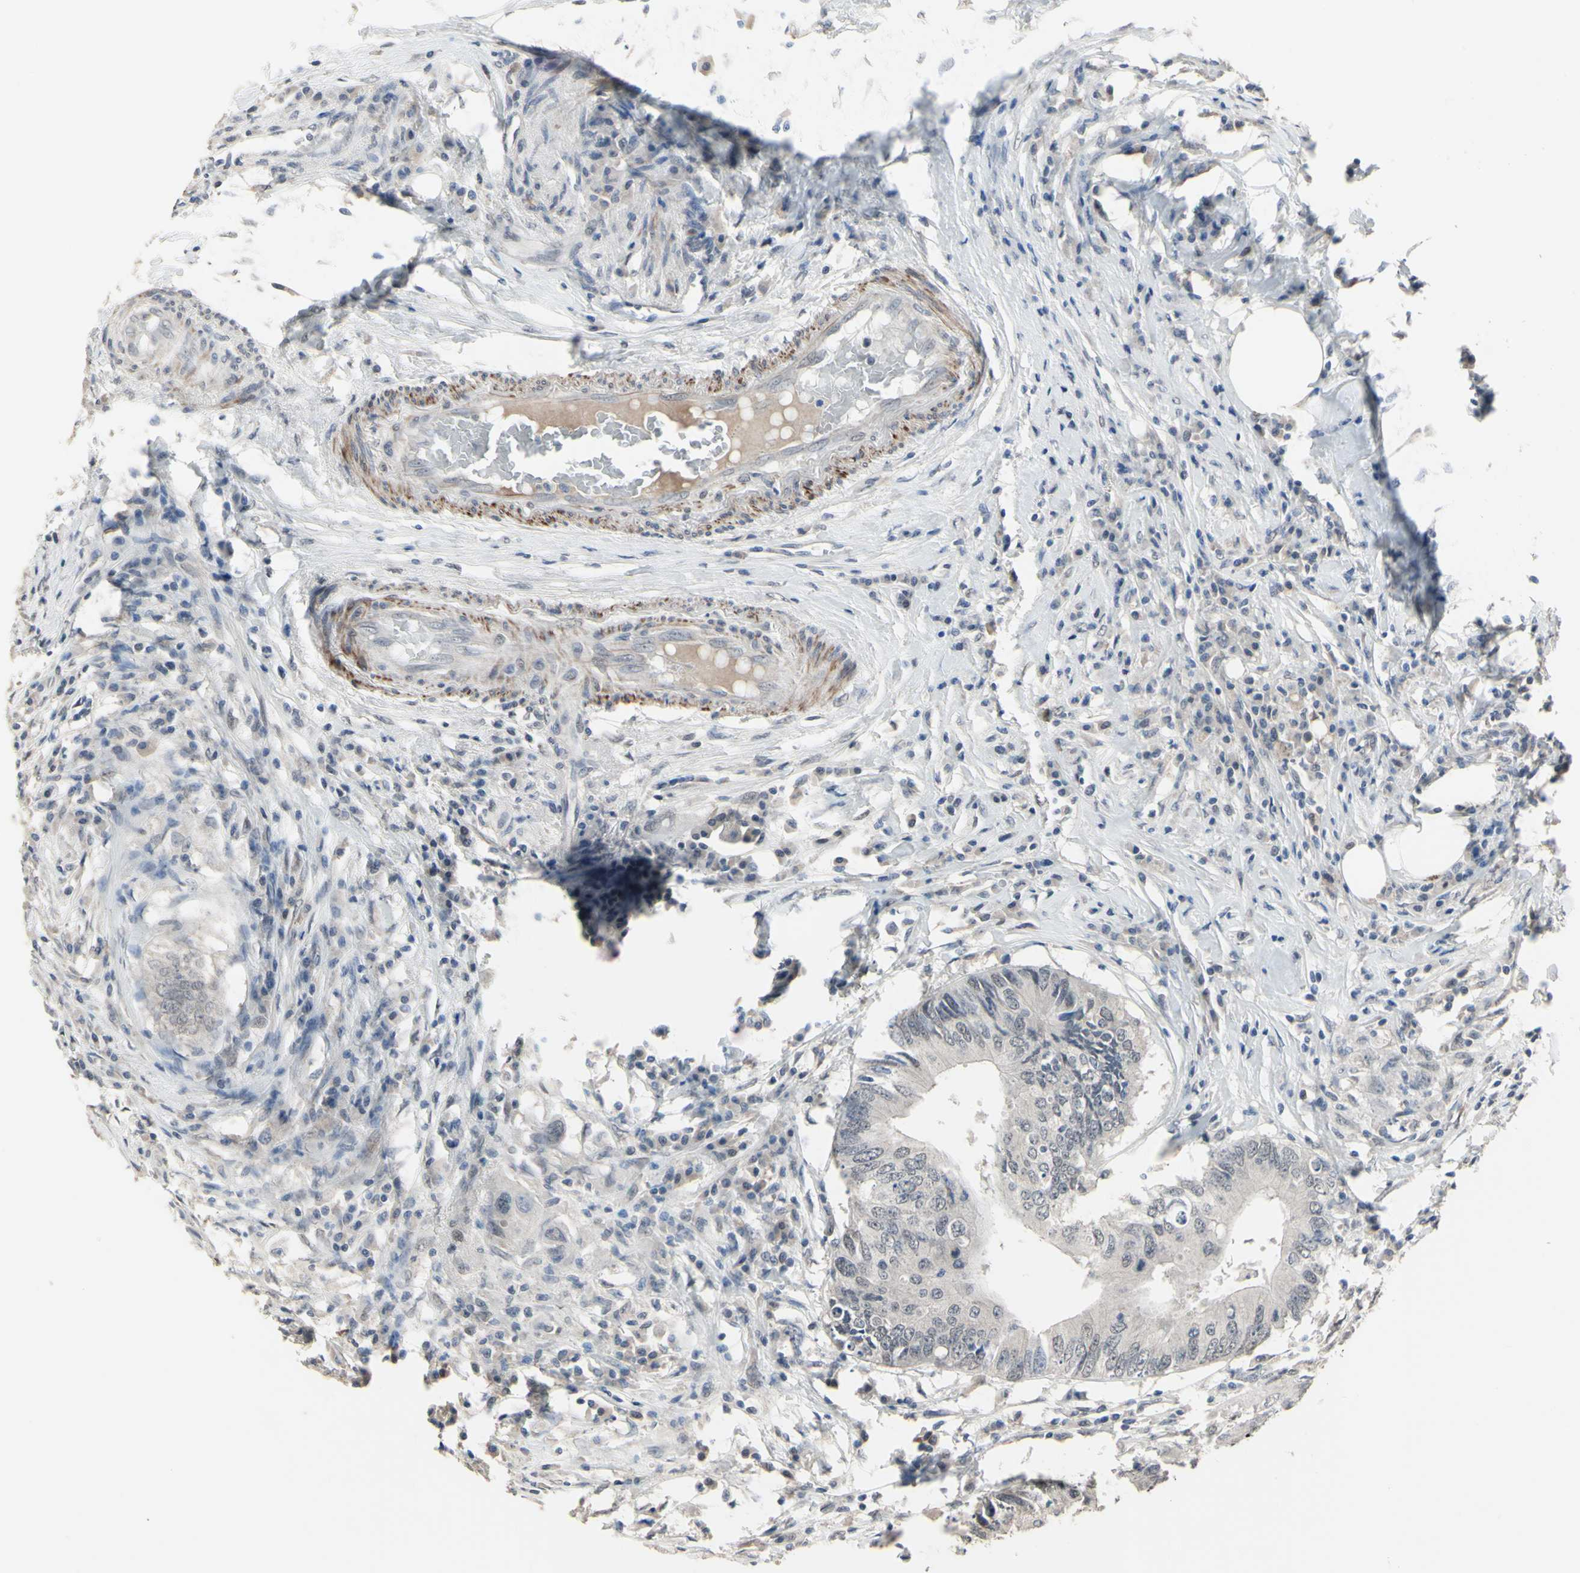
{"staining": {"intensity": "negative", "quantity": "none", "location": "none"}, "tissue": "colorectal cancer", "cell_type": "Tumor cells", "image_type": "cancer", "snomed": [{"axis": "morphology", "description": "Adenocarcinoma, NOS"}, {"axis": "topography", "description": "Colon"}], "caption": "Immunohistochemical staining of colorectal adenocarcinoma displays no significant positivity in tumor cells. The staining is performed using DAB brown chromogen with nuclei counter-stained in using hematoxylin.", "gene": "ZNF174", "patient": {"sex": "male", "age": 71}}